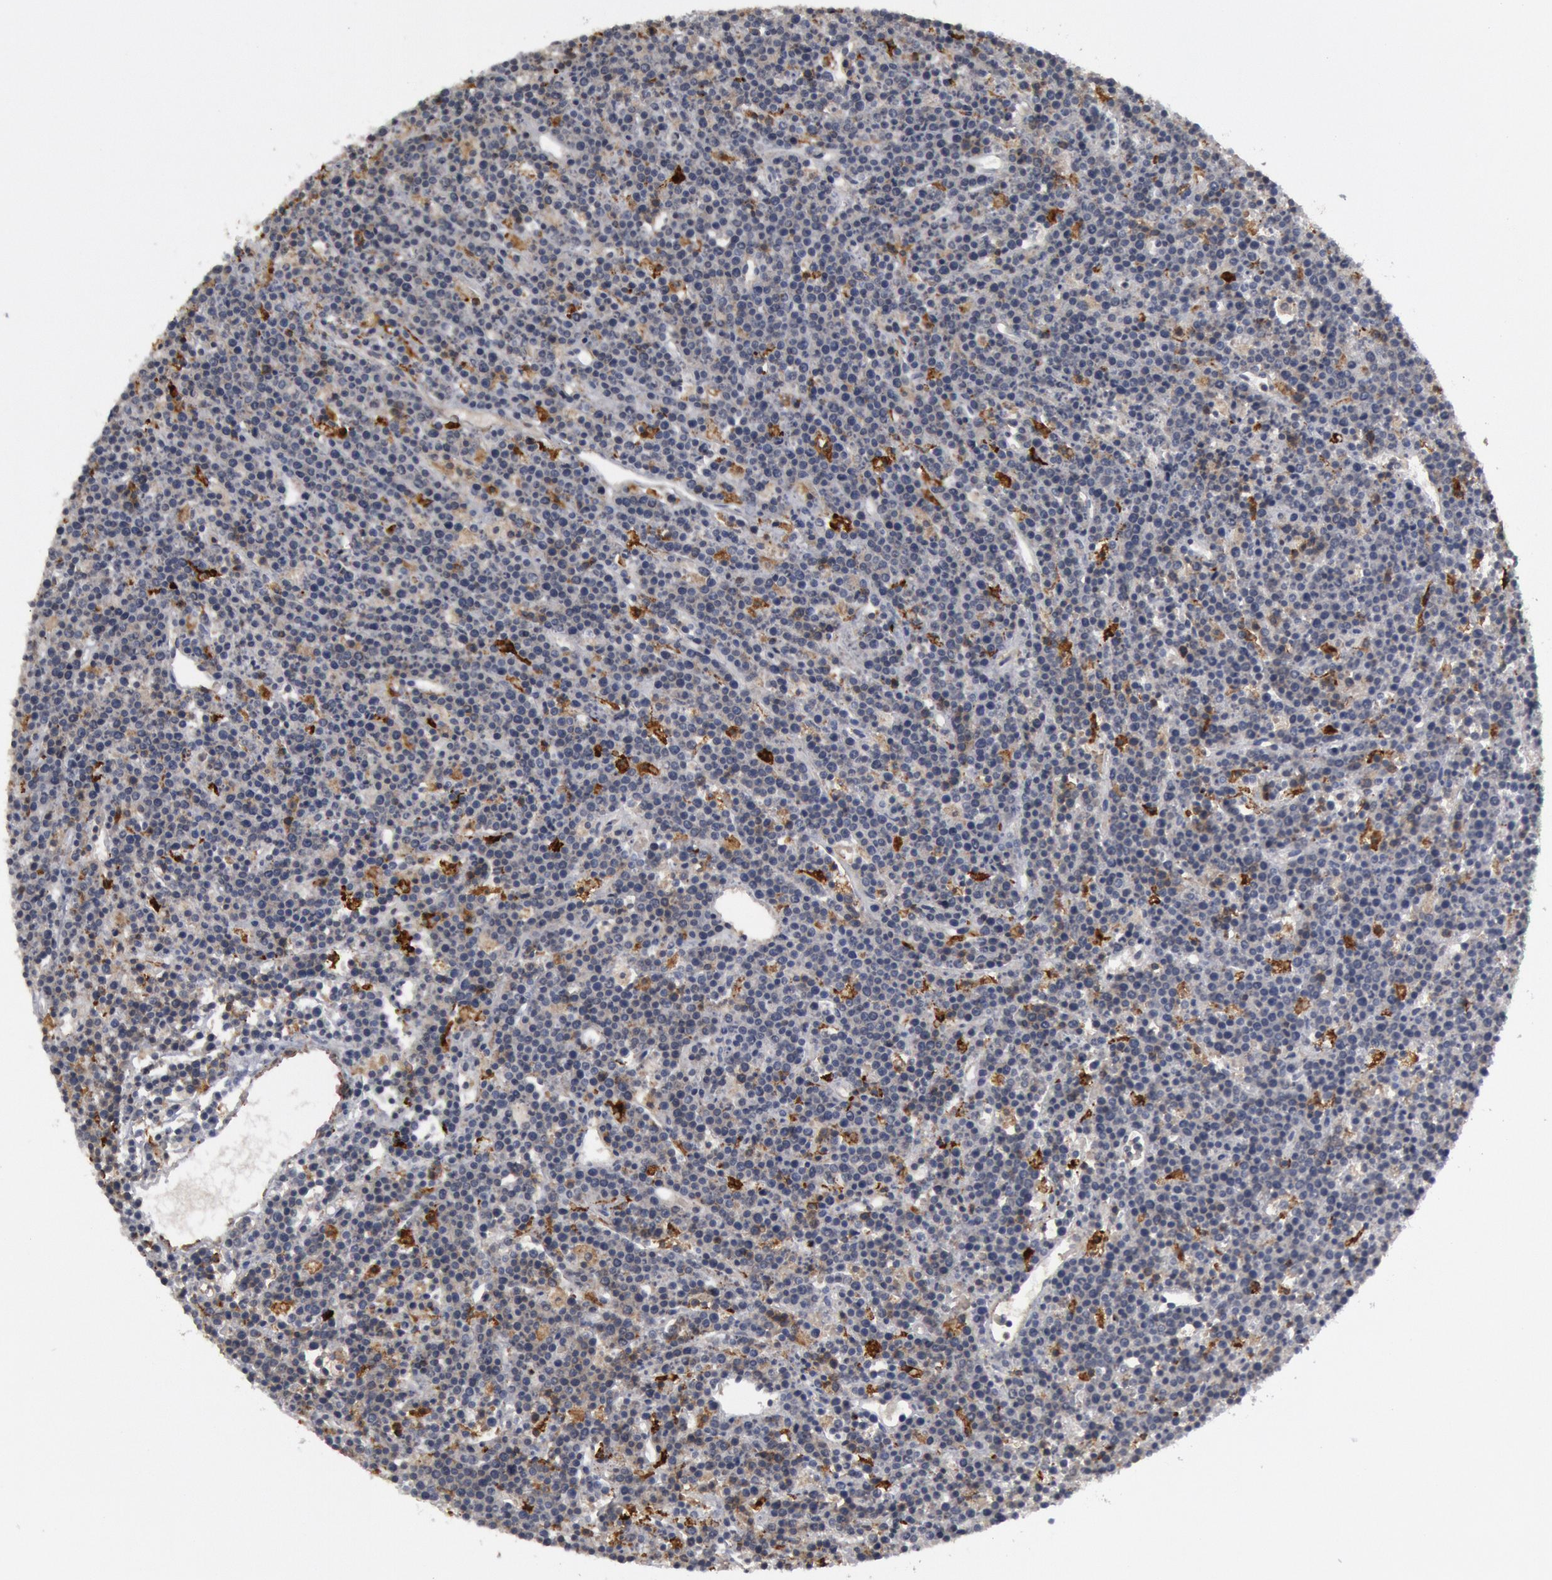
{"staining": {"intensity": "negative", "quantity": "none", "location": "none"}, "tissue": "lymphoma", "cell_type": "Tumor cells", "image_type": "cancer", "snomed": [{"axis": "morphology", "description": "Malignant lymphoma, non-Hodgkin's type, High grade"}, {"axis": "topography", "description": "Ovary"}], "caption": "Human malignant lymphoma, non-Hodgkin's type (high-grade) stained for a protein using immunohistochemistry (IHC) shows no staining in tumor cells.", "gene": "C1QC", "patient": {"sex": "female", "age": 56}}